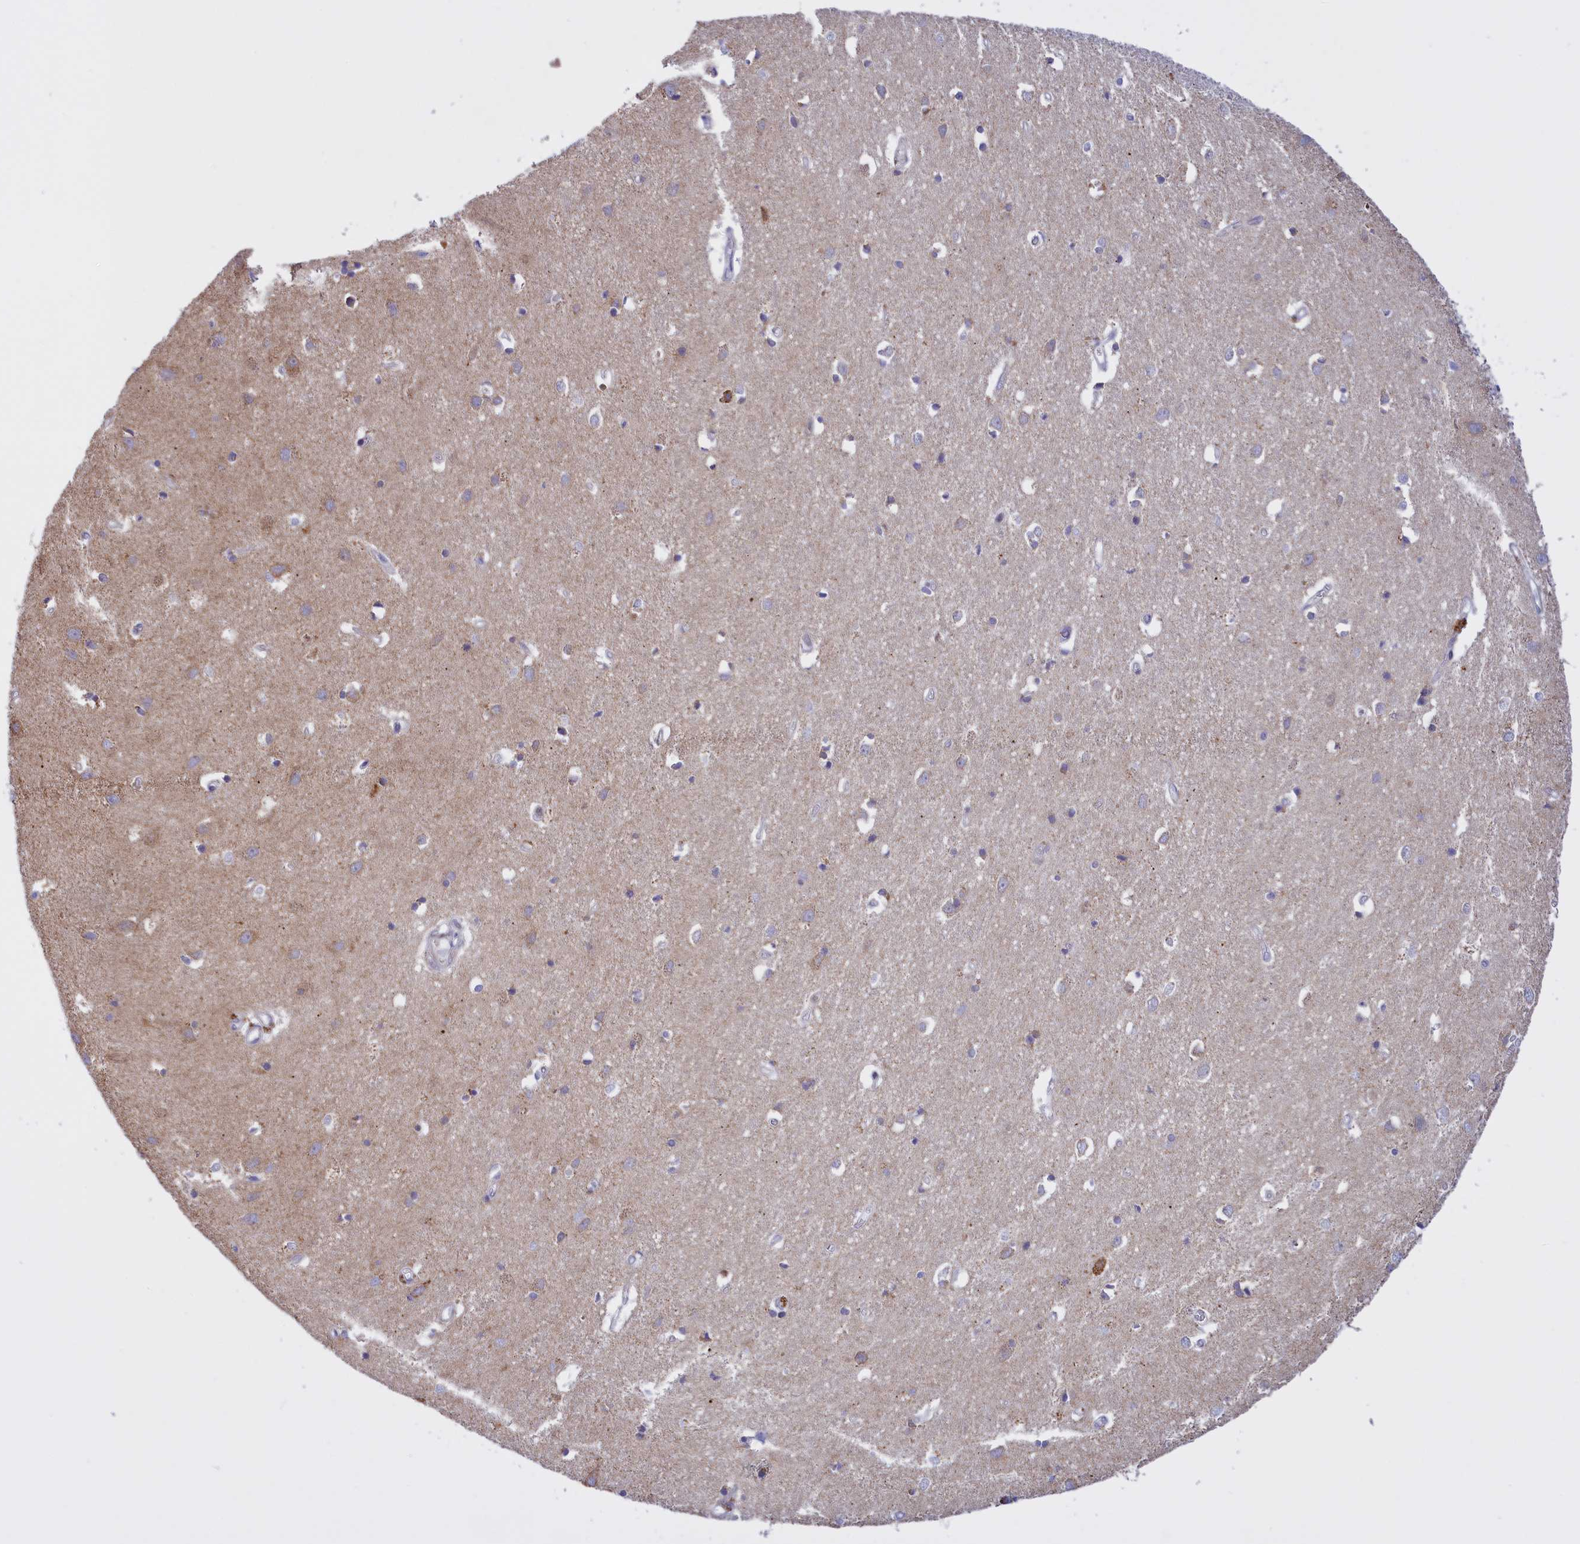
{"staining": {"intensity": "negative", "quantity": "none", "location": "none"}, "tissue": "cerebral cortex", "cell_type": "Endothelial cells", "image_type": "normal", "snomed": [{"axis": "morphology", "description": "Normal tissue, NOS"}, {"axis": "topography", "description": "Cerebral cortex"}], "caption": "The immunohistochemistry photomicrograph has no significant staining in endothelial cells of cerebral cortex. (DAB immunohistochemistry with hematoxylin counter stain).", "gene": "FAM149B1", "patient": {"sex": "female", "age": 64}}